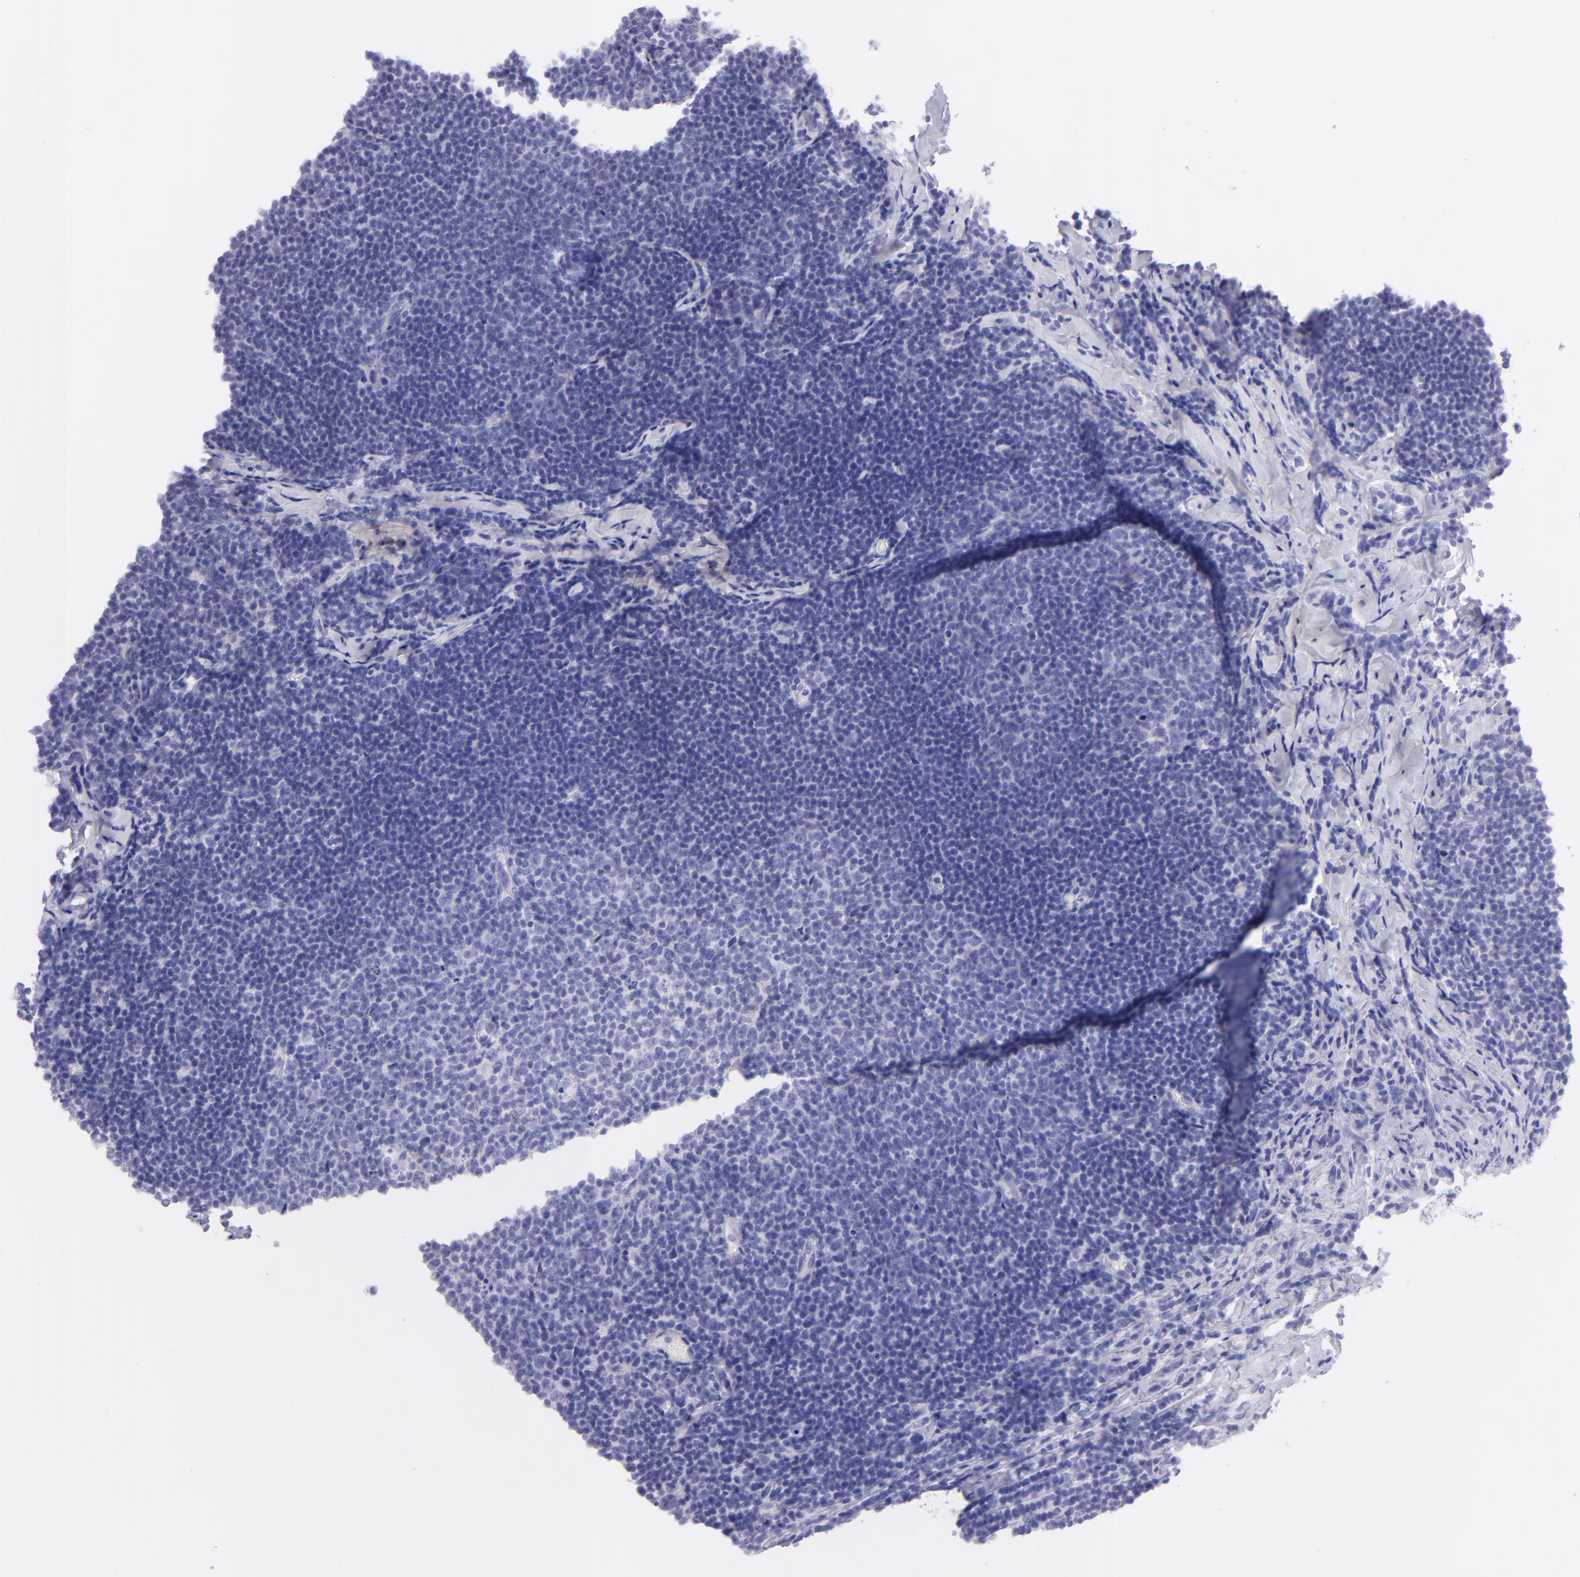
{"staining": {"intensity": "negative", "quantity": "none", "location": "none"}, "tissue": "lymphoma", "cell_type": "Tumor cells", "image_type": "cancer", "snomed": [{"axis": "morphology", "description": "Malignant lymphoma, non-Hodgkin's type, Low grade"}, {"axis": "topography", "description": "Lymph node"}], "caption": "Tumor cells show no significant protein positivity in lymphoma.", "gene": "SLC1A2", "patient": {"sex": "male", "age": 74}}